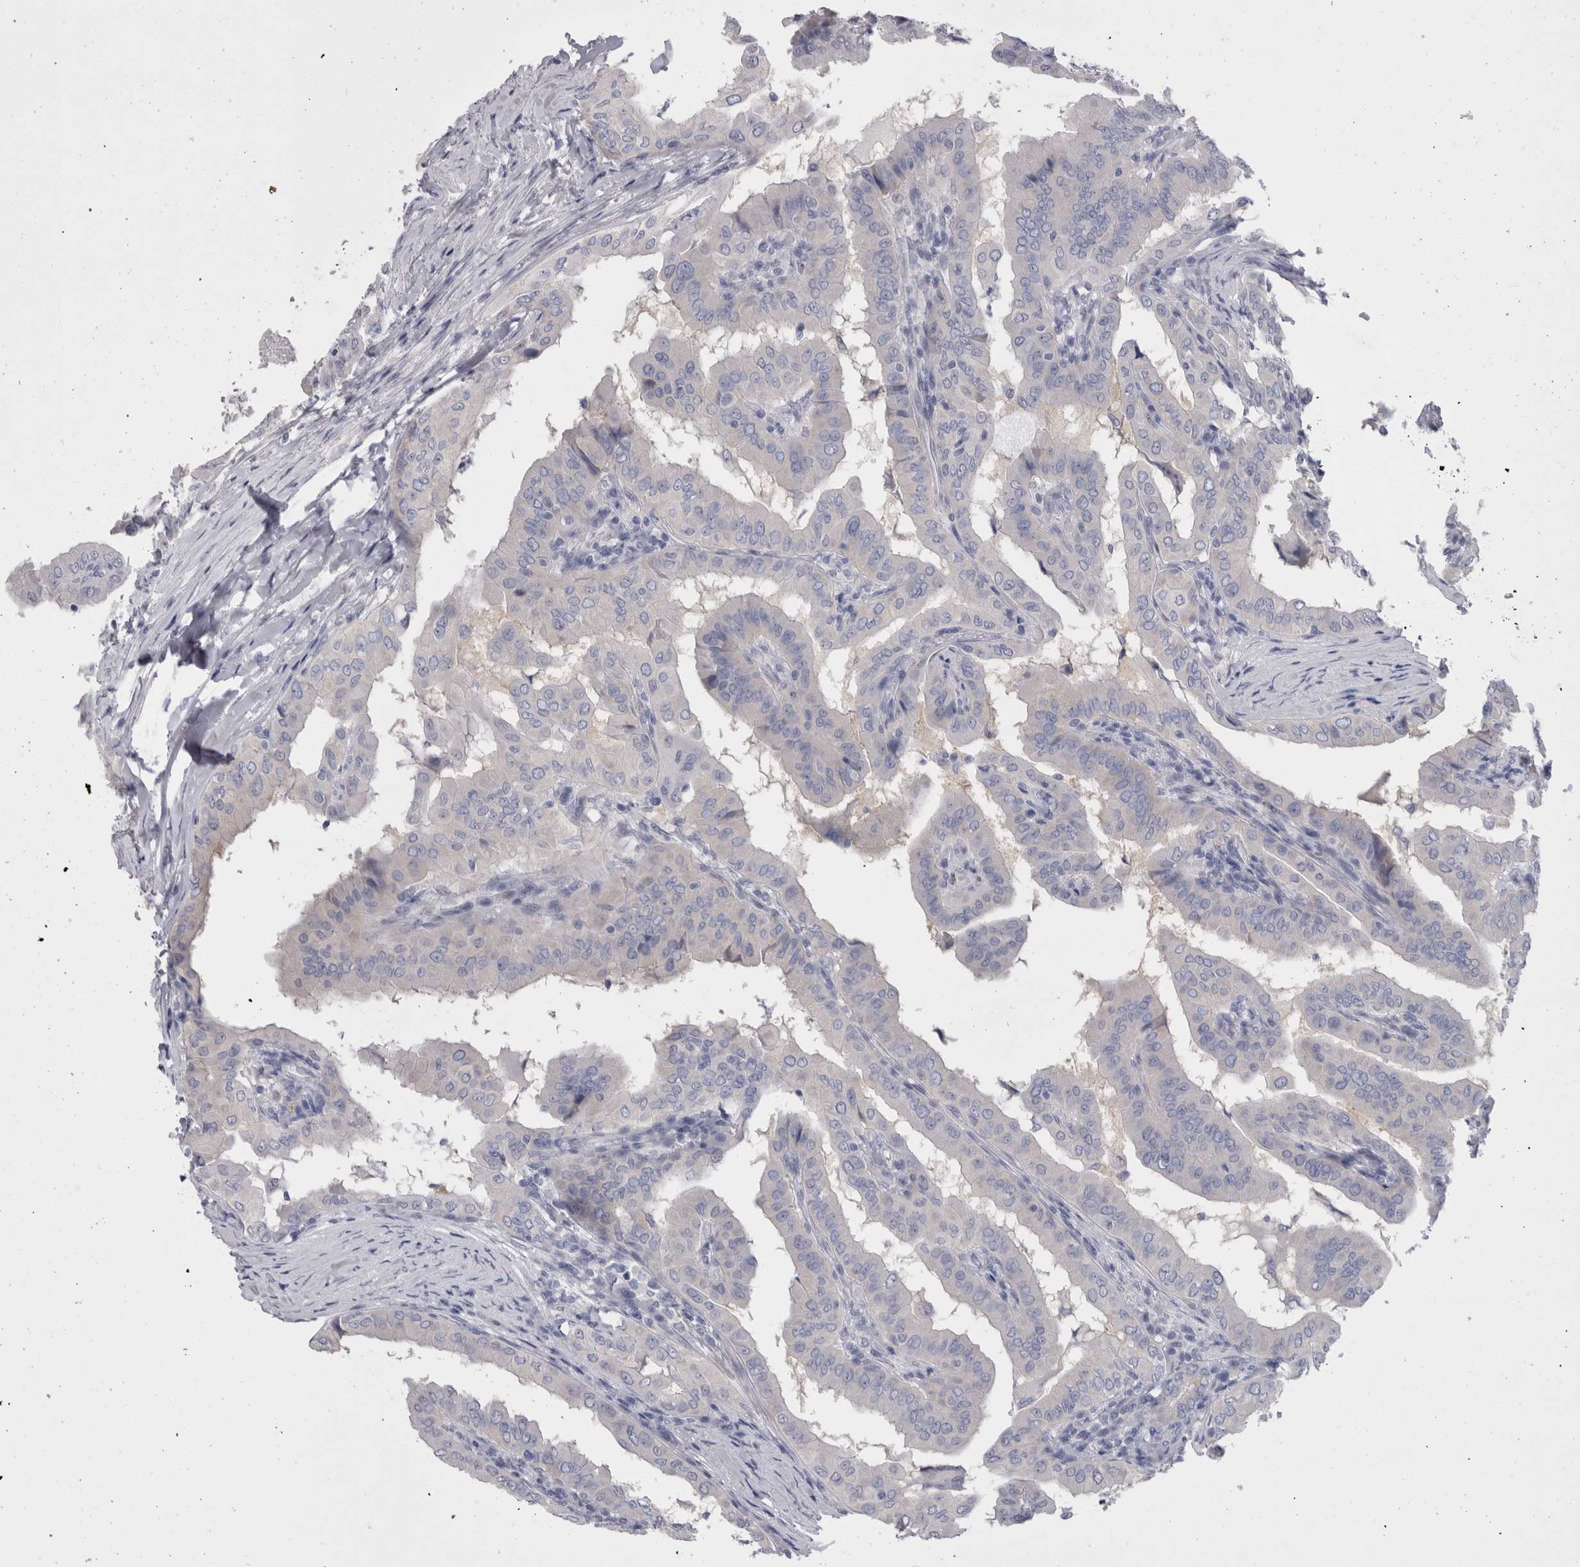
{"staining": {"intensity": "negative", "quantity": "none", "location": "none"}, "tissue": "thyroid cancer", "cell_type": "Tumor cells", "image_type": "cancer", "snomed": [{"axis": "morphology", "description": "Papillary adenocarcinoma, NOS"}, {"axis": "topography", "description": "Thyroid gland"}], "caption": "Photomicrograph shows no significant protein positivity in tumor cells of thyroid papillary adenocarcinoma.", "gene": "PWP2", "patient": {"sex": "male", "age": 33}}